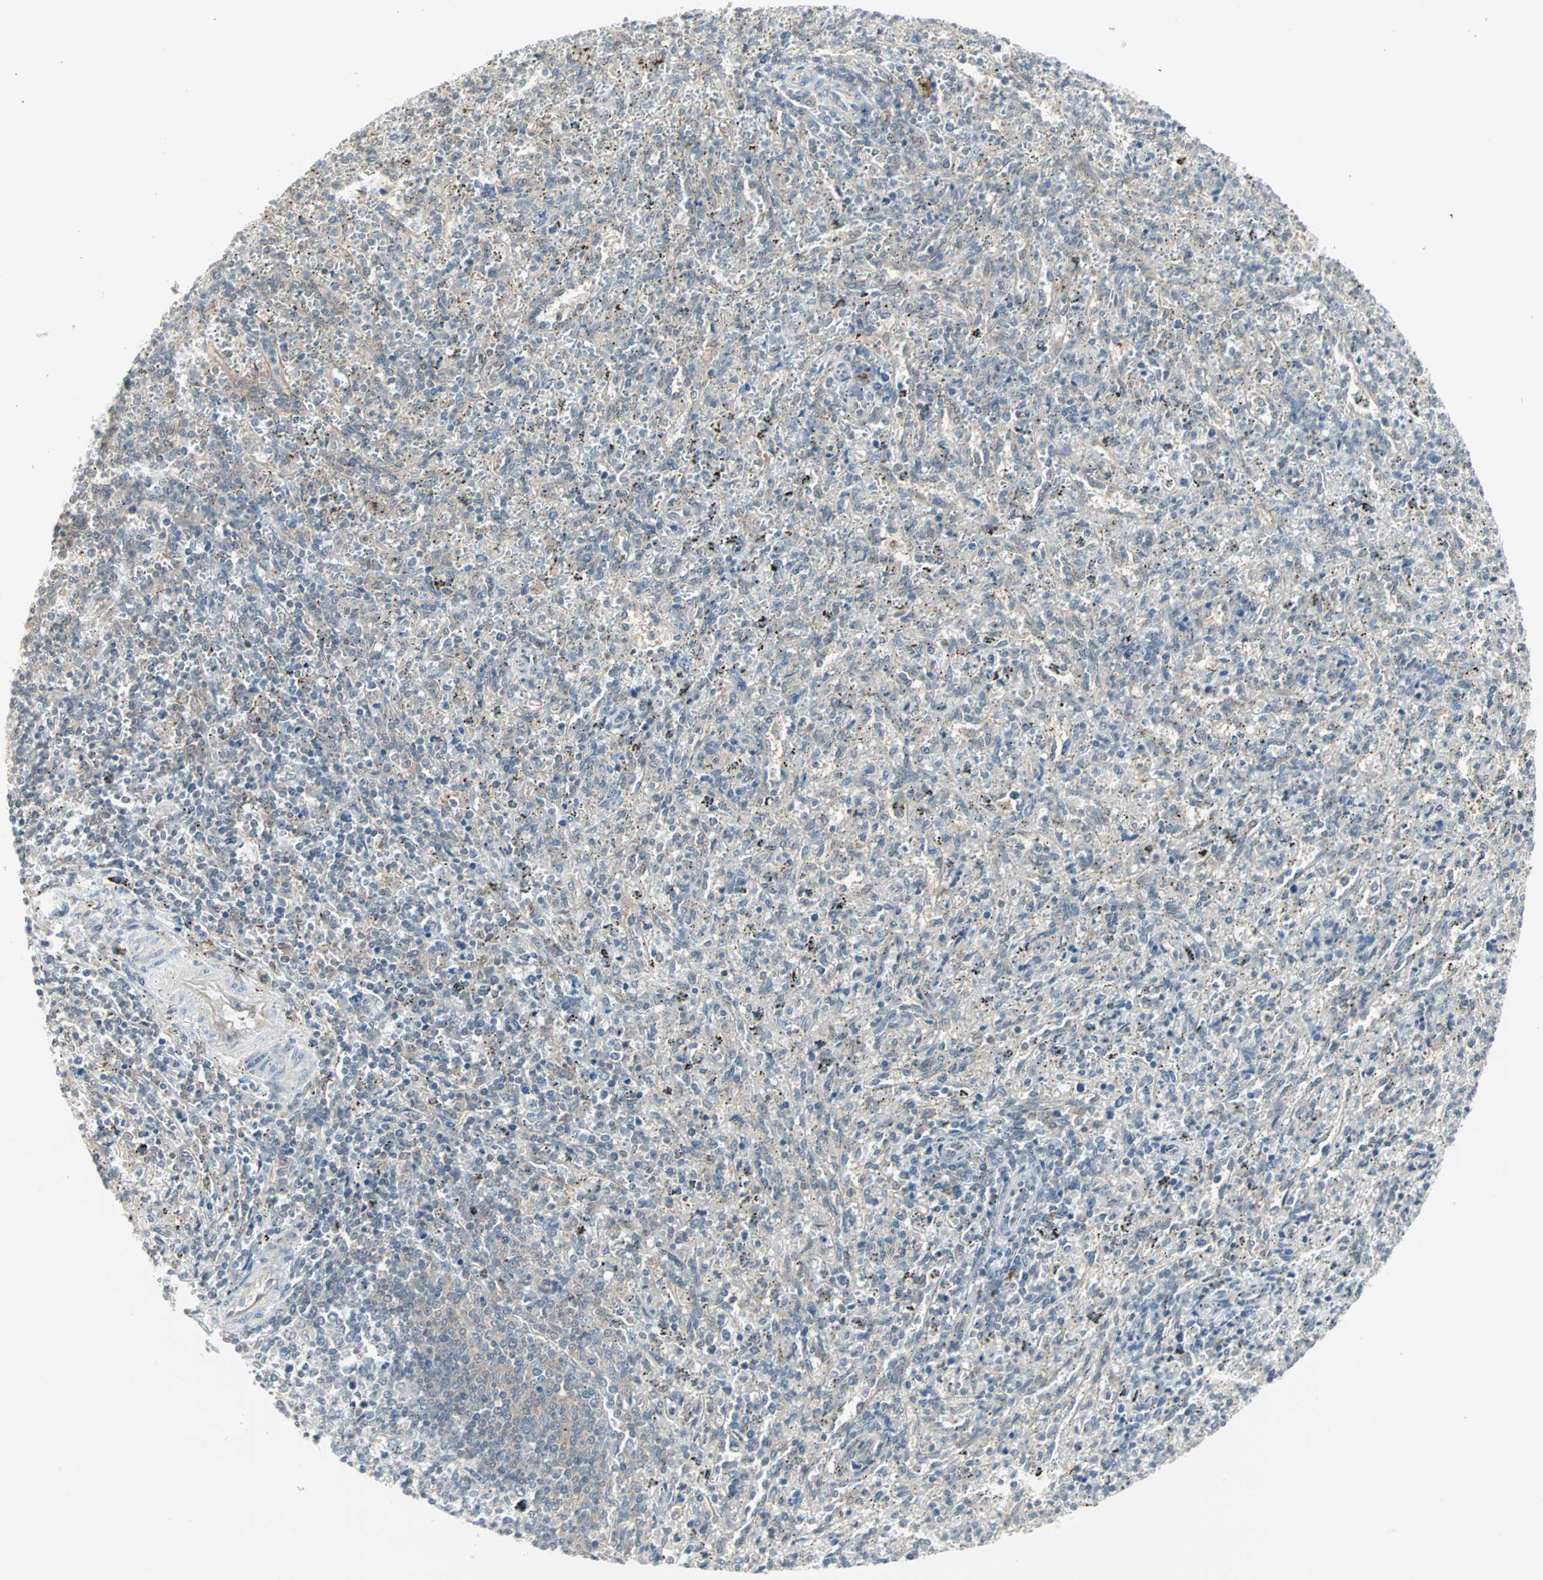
{"staining": {"intensity": "negative", "quantity": "none", "location": "none"}, "tissue": "spleen", "cell_type": "Cells in red pulp", "image_type": "normal", "snomed": [{"axis": "morphology", "description": "Normal tissue, NOS"}, {"axis": "topography", "description": "Spleen"}], "caption": "Immunohistochemistry (IHC) histopathology image of benign human spleen stained for a protein (brown), which displays no positivity in cells in red pulp. (DAB immunohistochemistry visualized using brightfield microscopy, high magnification).", "gene": "PTPA", "patient": {"sex": "female", "age": 10}}